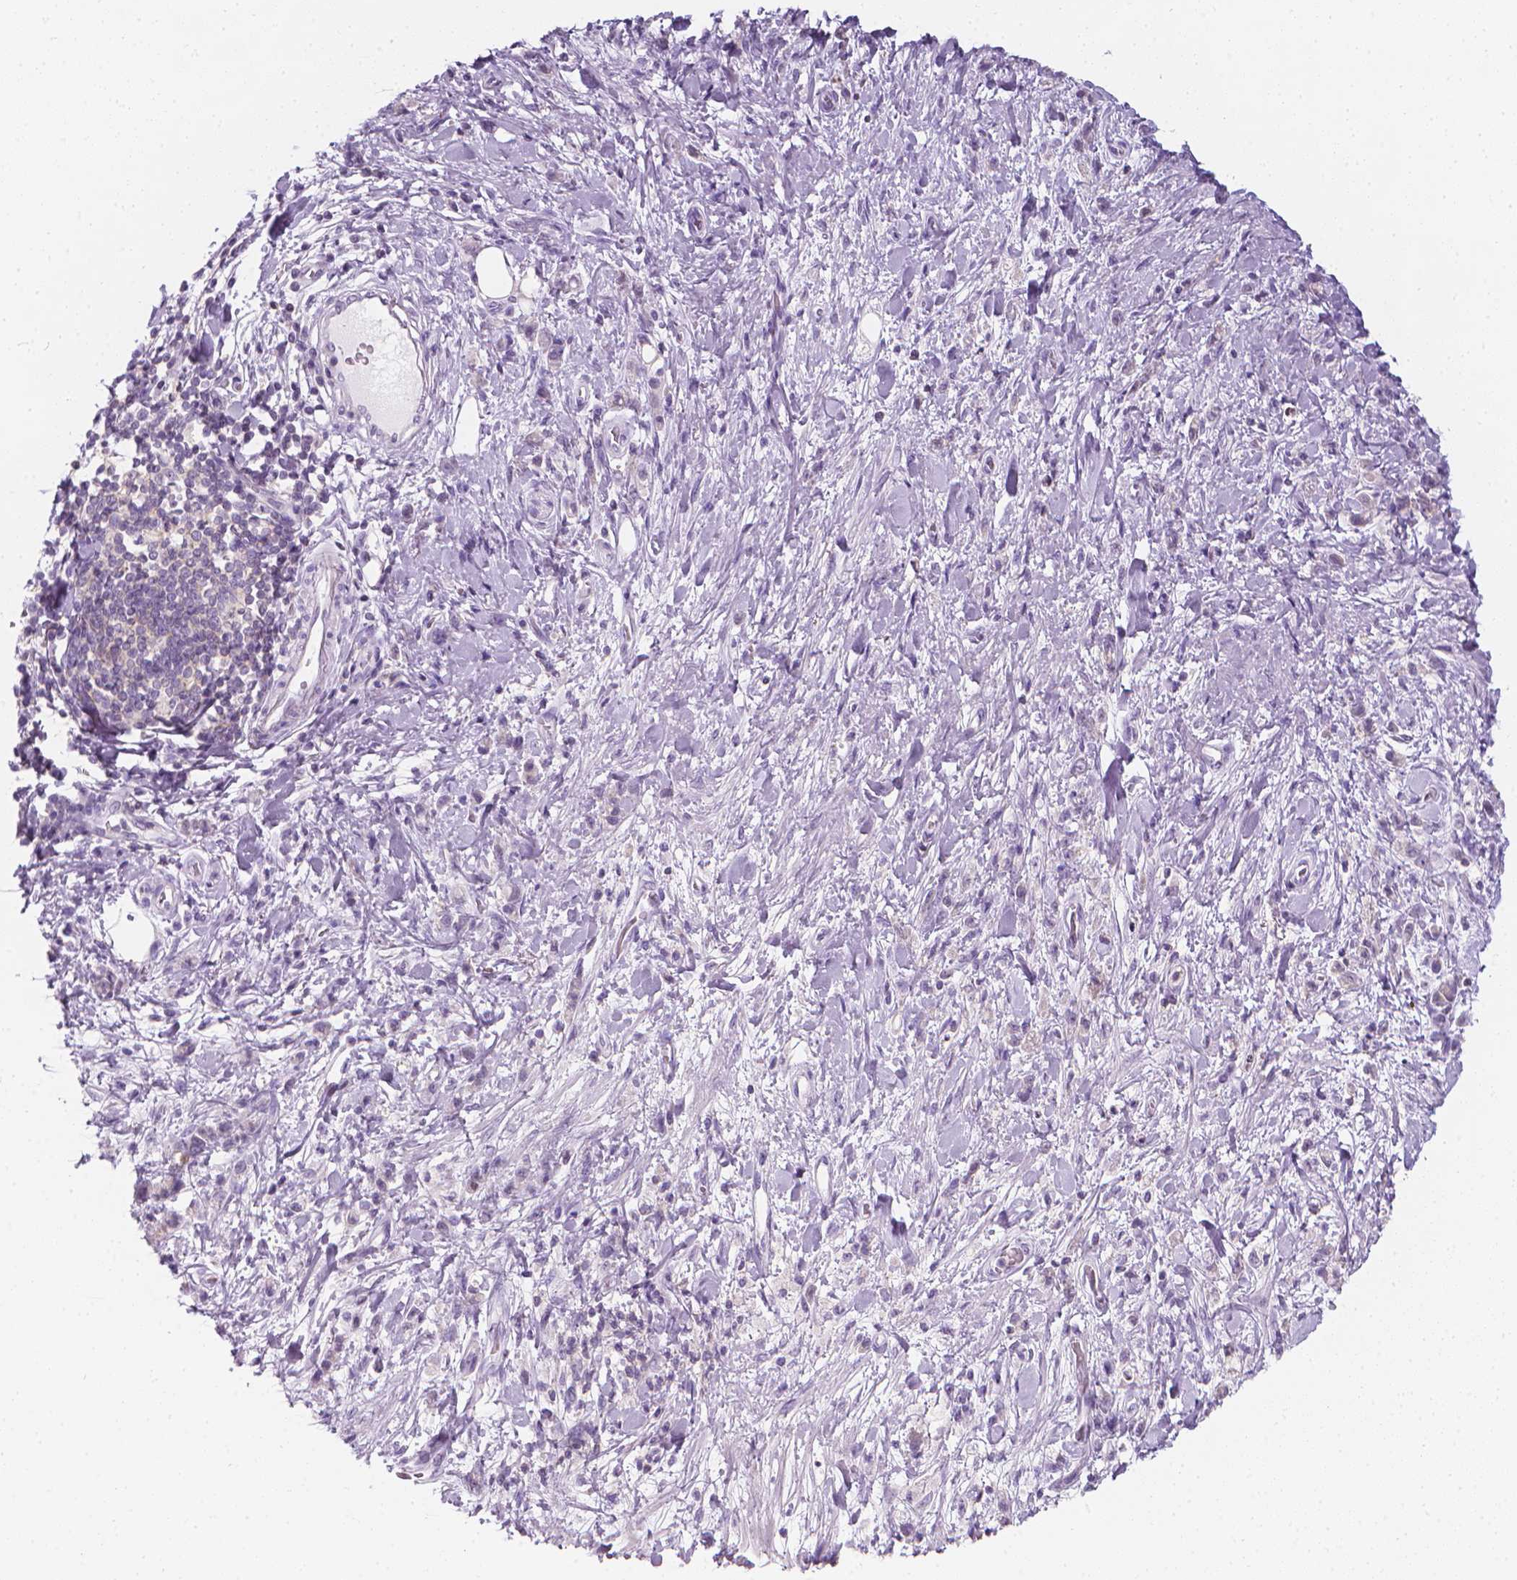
{"staining": {"intensity": "negative", "quantity": "none", "location": "none"}, "tissue": "stomach cancer", "cell_type": "Tumor cells", "image_type": "cancer", "snomed": [{"axis": "morphology", "description": "Adenocarcinoma, NOS"}, {"axis": "topography", "description": "Stomach"}], "caption": "An IHC photomicrograph of stomach cancer is shown. There is no staining in tumor cells of stomach cancer. (Brightfield microscopy of DAB immunohistochemistry (IHC) at high magnification).", "gene": "DCAF8L1", "patient": {"sex": "male", "age": 77}}